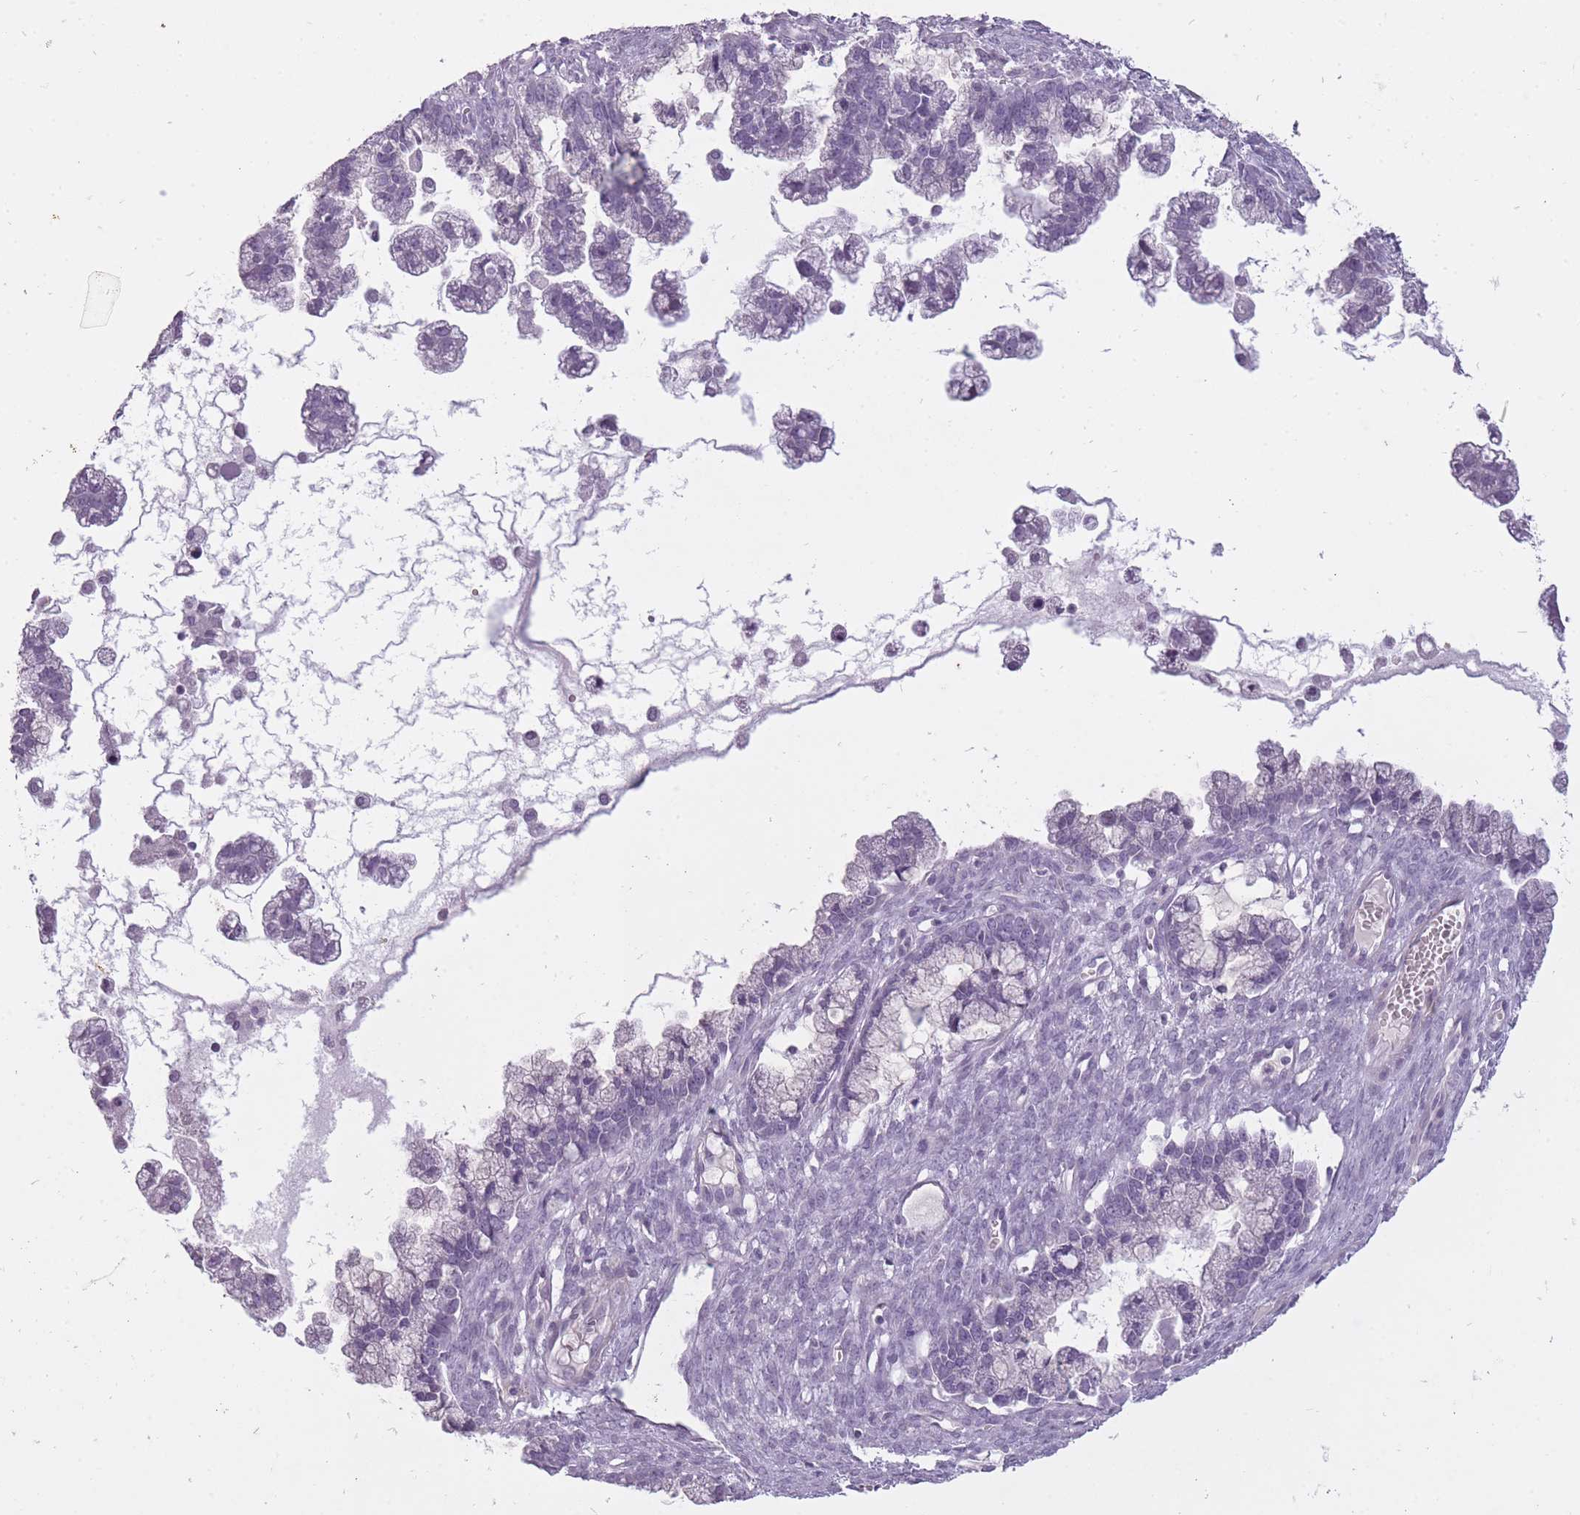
{"staining": {"intensity": "negative", "quantity": "none", "location": "none"}, "tissue": "ovarian cancer", "cell_type": "Tumor cells", "image_type": "cancer", "snomed": [{"axis": "morphology", "description": "Cystadenocarcinoma, mucinous, NOS"}, {"axis": "topography", "description": "Ovary"}], "caption": "The micrograph shows no significant staining in tumor cells of ovarian cancer (mucinous cystadenocarcinoma). (IHC, brightfield microscopy, high magnification).", "gene": "RFX4", "patient": {"sex": "female", "age": 72}}